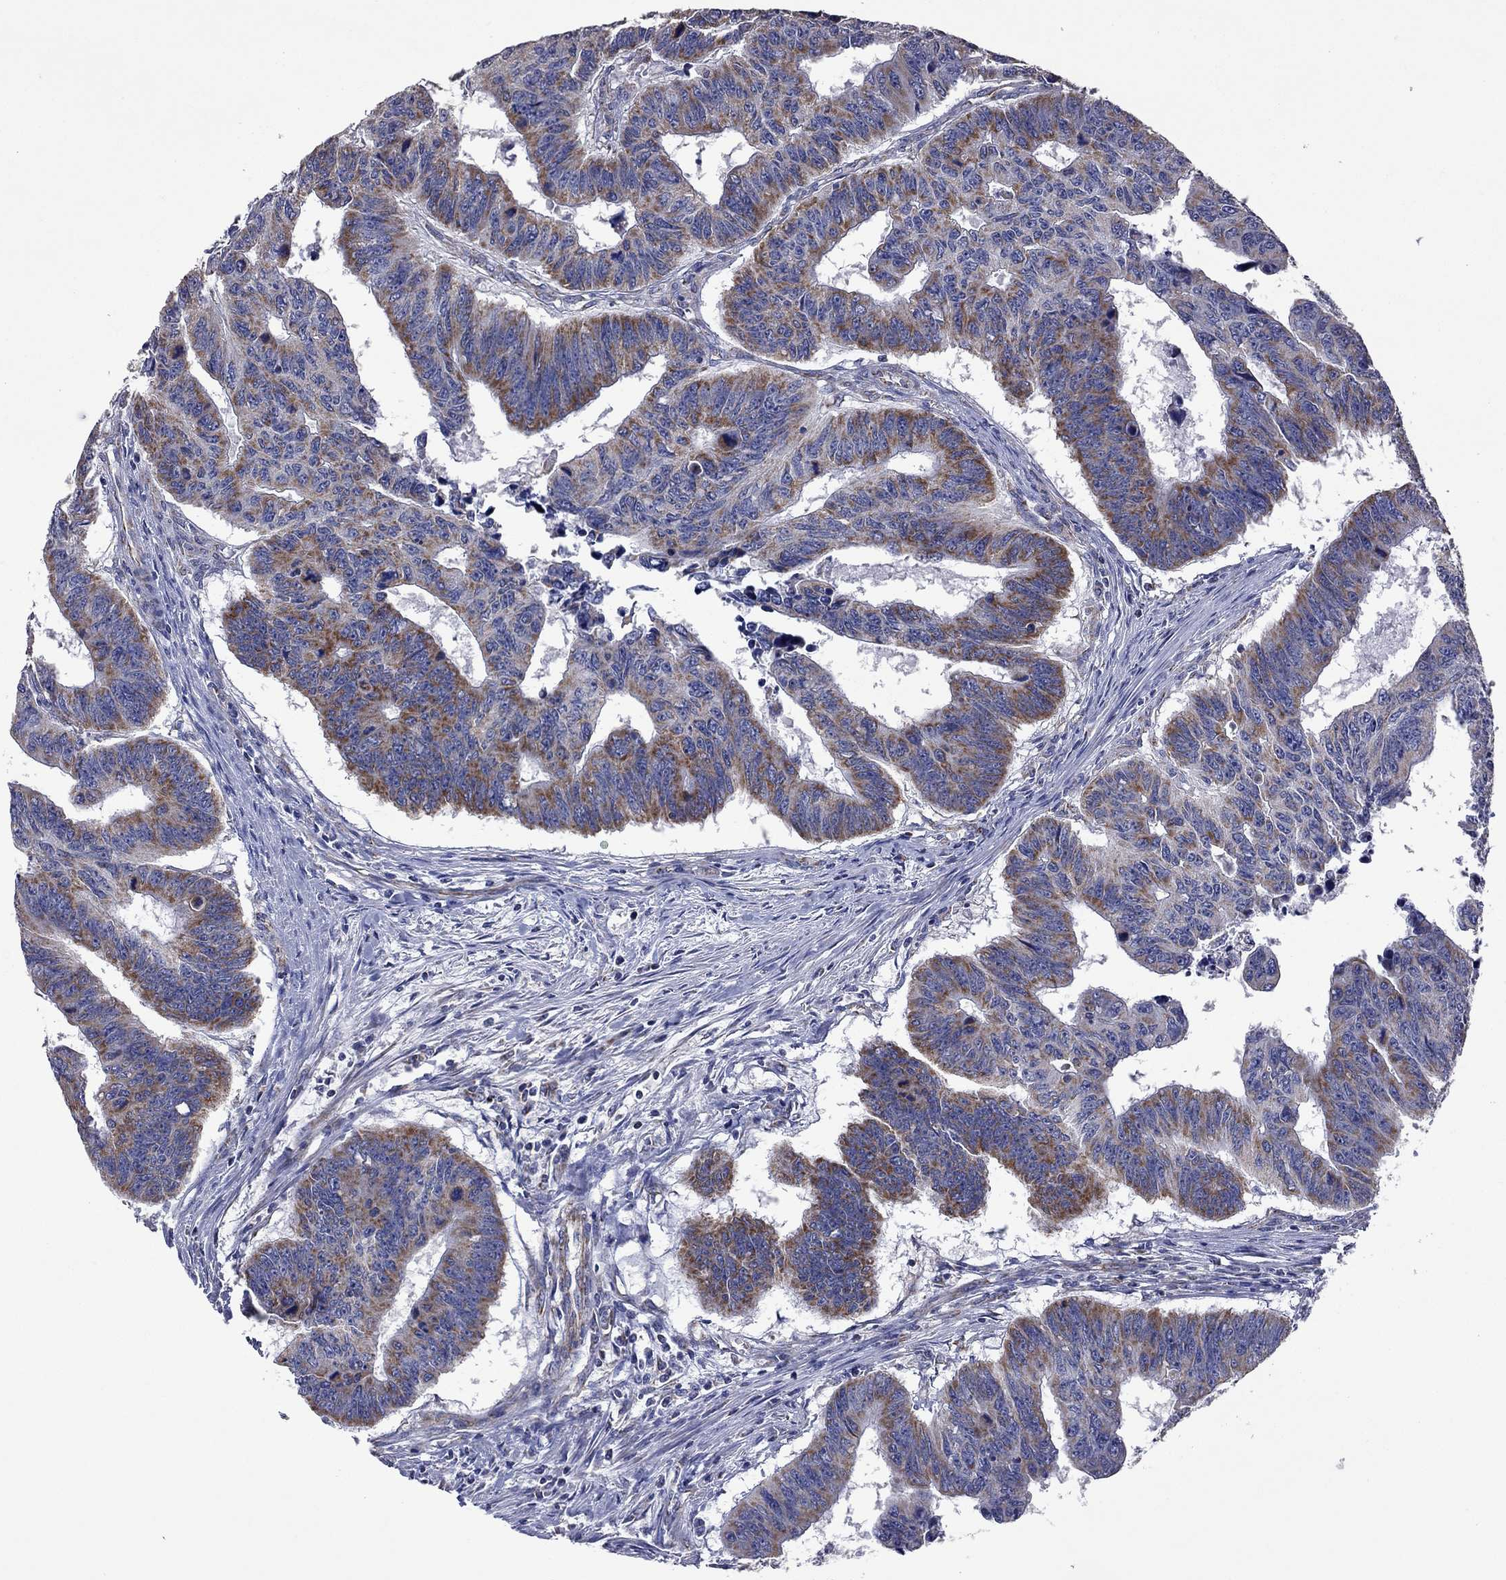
{"staining": {"intensity": "strong", "quantity": "25%-75%", "location": "cytoplasmic/membranous"}, "tissue": "colorectal cancer", "cell_type": "Tumor cells", "image_type": "cancer", "snomed": [{"axis": "morphology", "description": "Adenocarcinoma, NOS"}, {"axis": "topography", "description": "Rectum"}], "caption": "Human adenocarcinoma (colorectal) stained for a protein (brown) displays strong cytoplasmic/membranous positive expression in approximately 25%-75% of tumor cells.", "gene": "NDUFB1", "patient": {"sex": "female", "age": 85}}